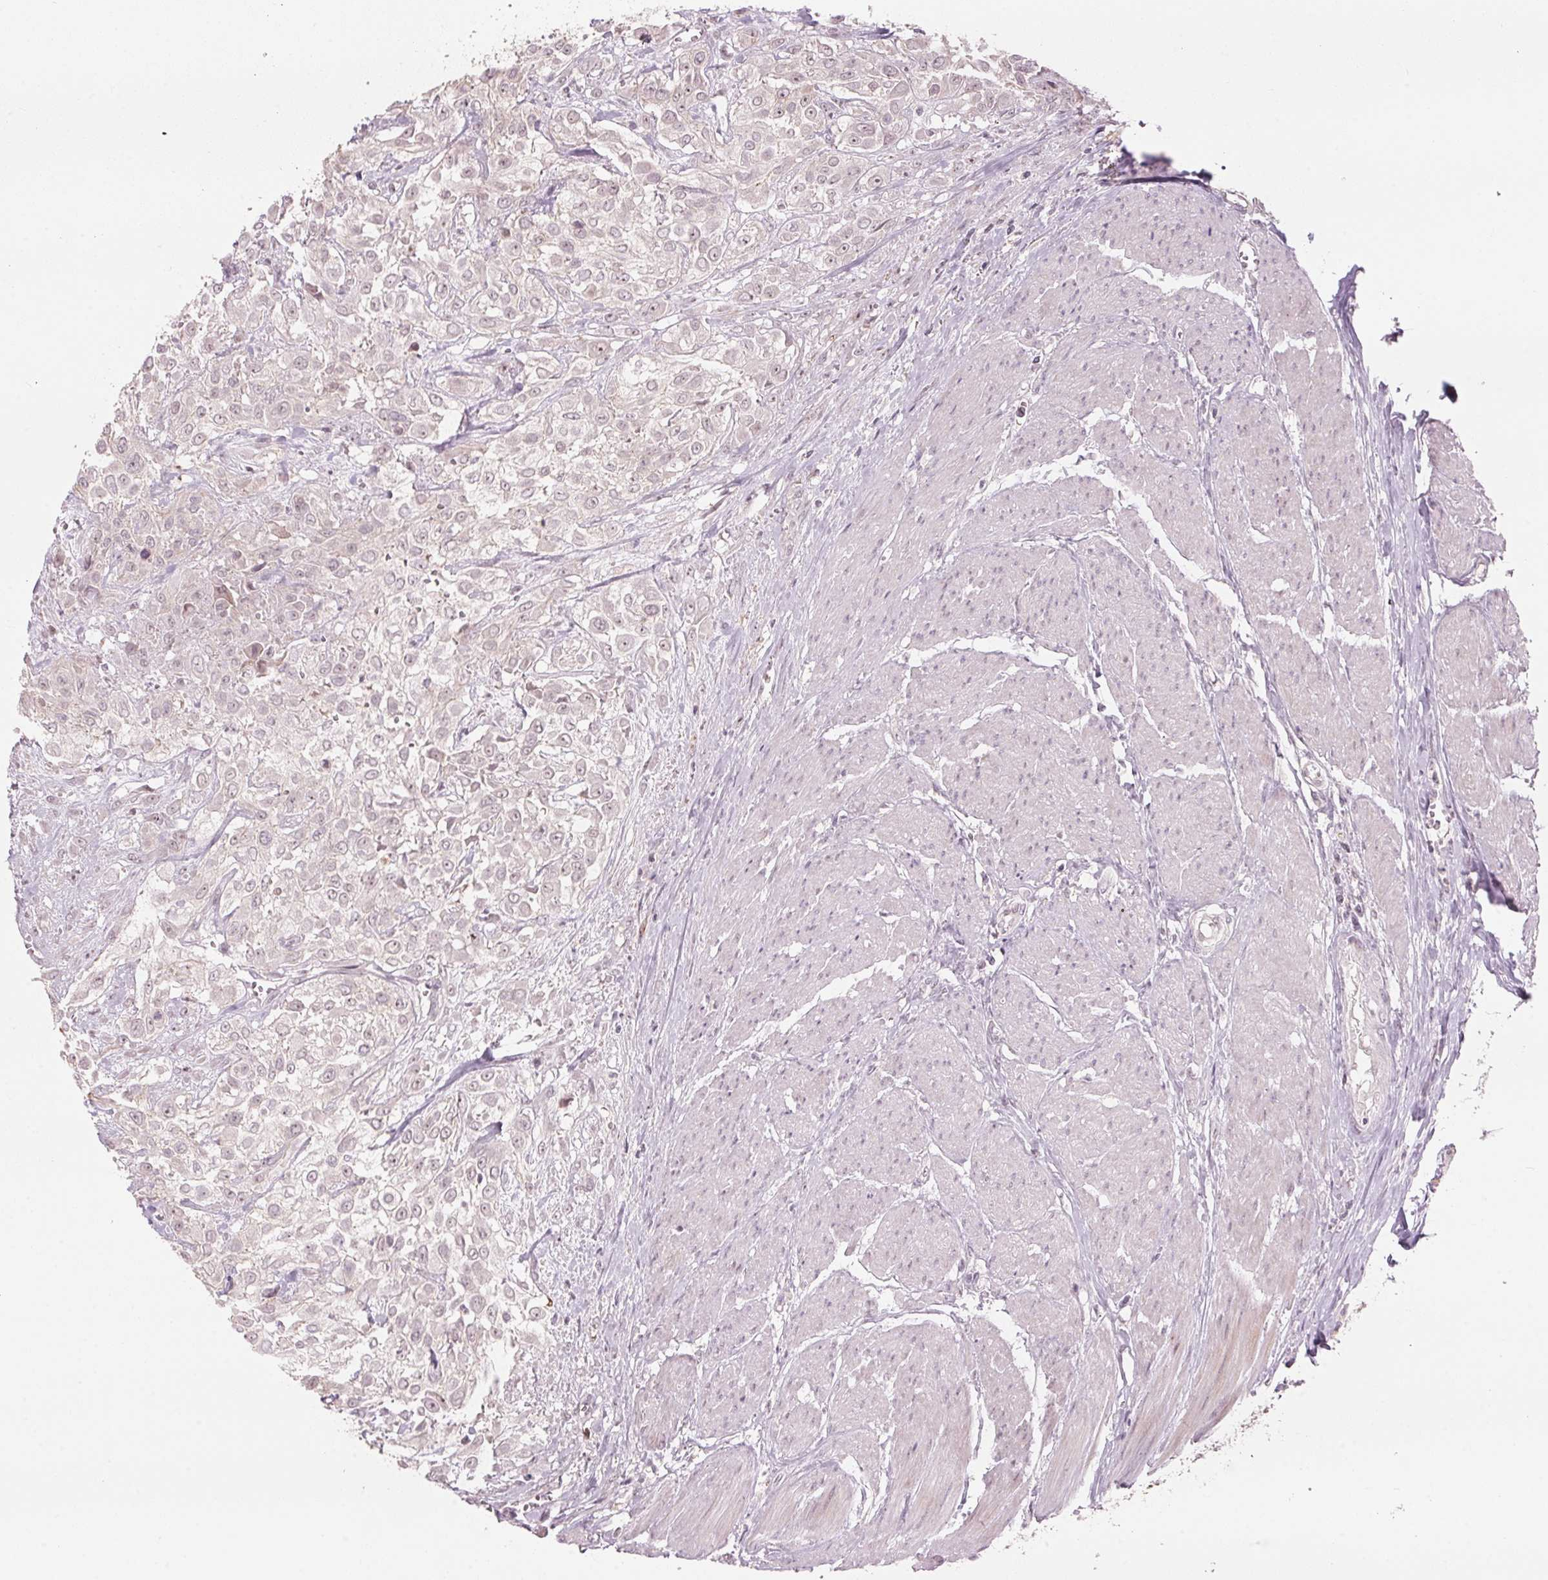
{"staining": {"intensity": "negative", "quantity": "none", "location": "none"}, "tissue": "urothelial cancer", "cell_type": "Tumor cells", "image_type": "cancer", "snomed": [{"axis": "morphology", "description": "Urothelial carcinoma, High grade"}, {"axis": "topography", "description": "Urinary bladder"}], "caption": "Tumor cells are negative for protein expression in human urothelial cancer.", "gene": "TMED6", "patient": {"sex": "male", "age": 57}}